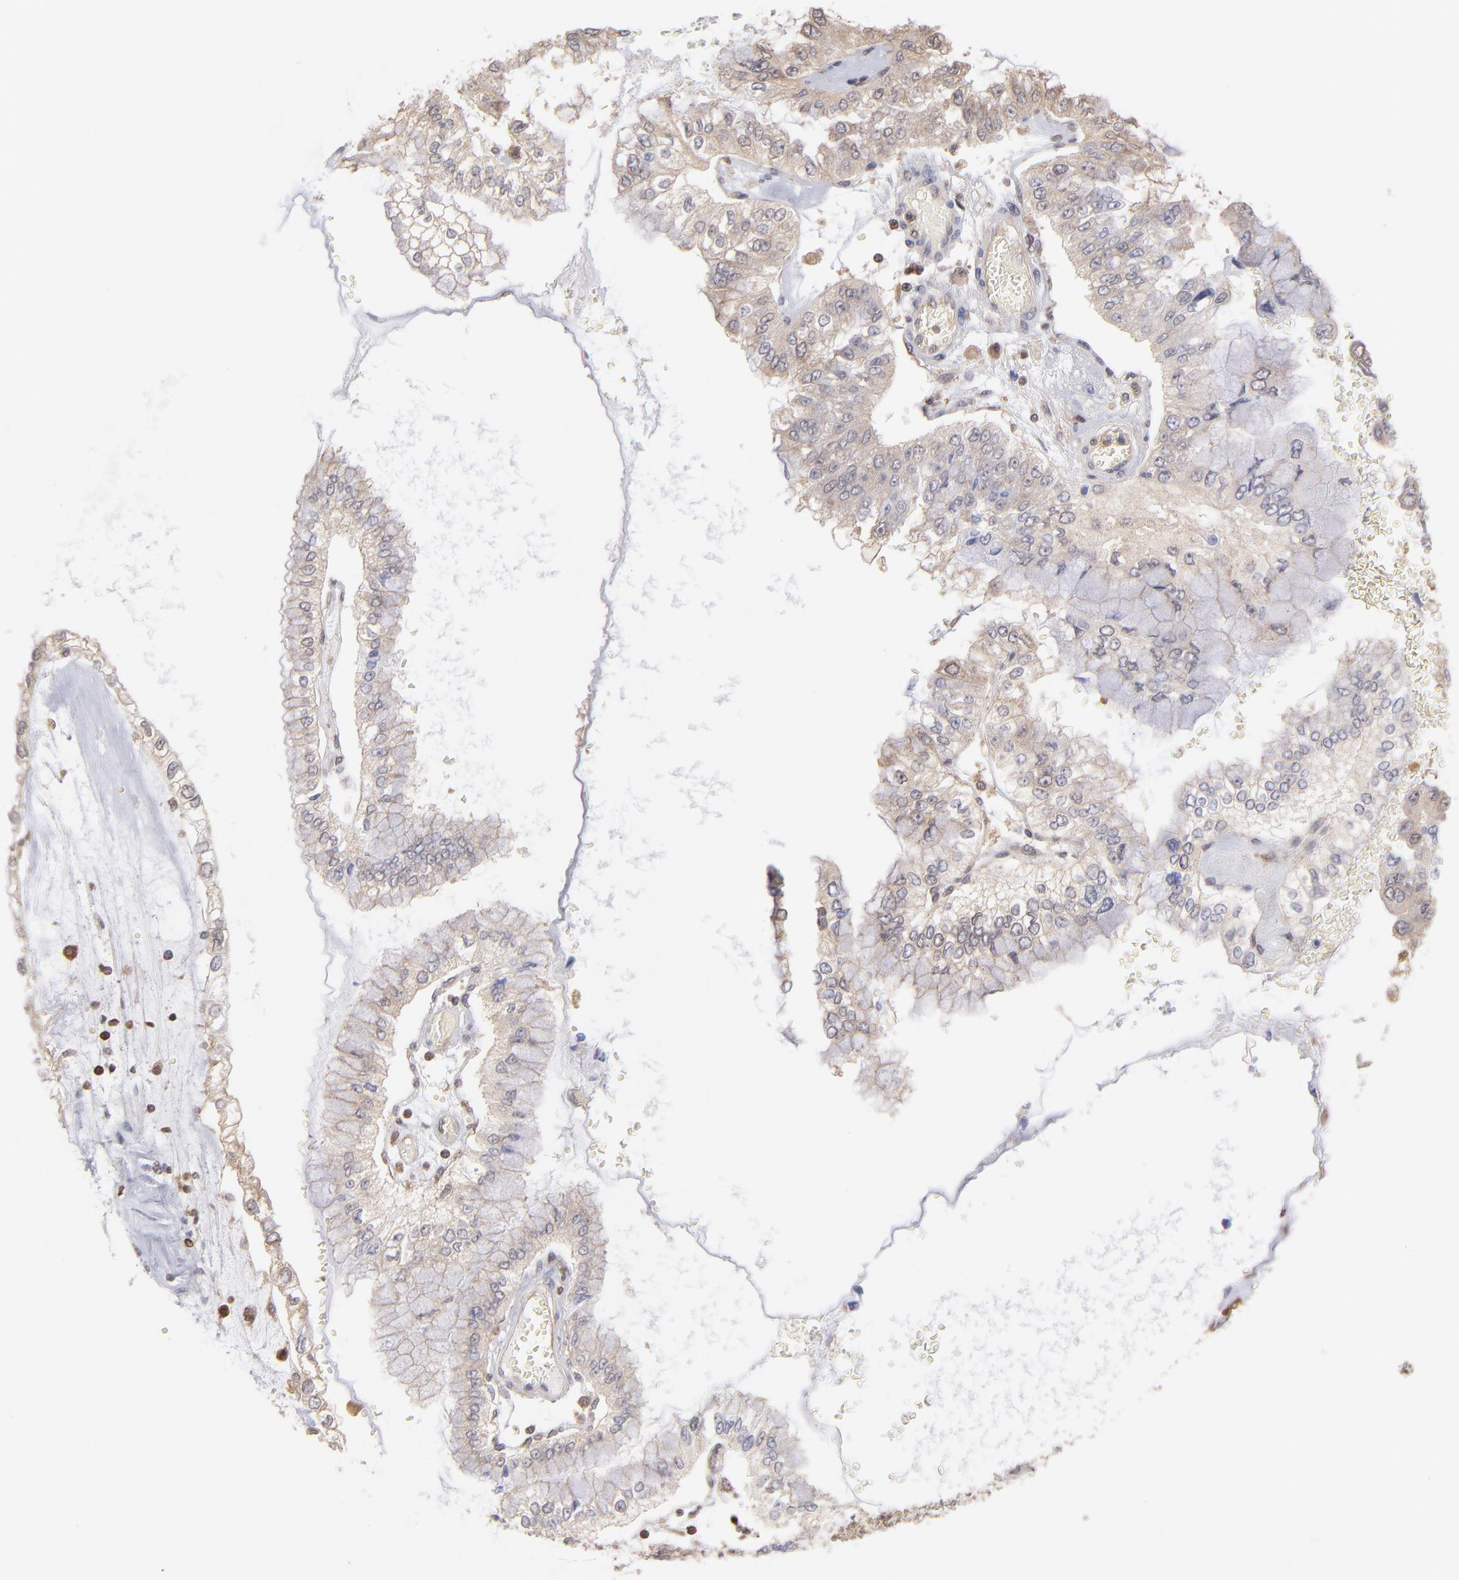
{"staining": {"intensity": "moderate", "quantity": "25%-75%", "location": "cytoplasmic/membranous"}, "tissue": "liver cancer", "cell_type": "Tumor cells", "image_type": "cancer", "snomed": [{"axis": "morphology", "description": "Cholangiocarcinoma"}, {"axis": "topography", "description": "Liver"}], "caption": "Immunohistochemistry image of human liver cancer (cholangiocarcinoma) stained for a protein (brown), which exhibits medium levels of moderate cytoplasmic/membranous staining in about 25%-75% of tumor cells.", "gene": "MAP2K2", "patient": {"sex": "female", "age": 79}}